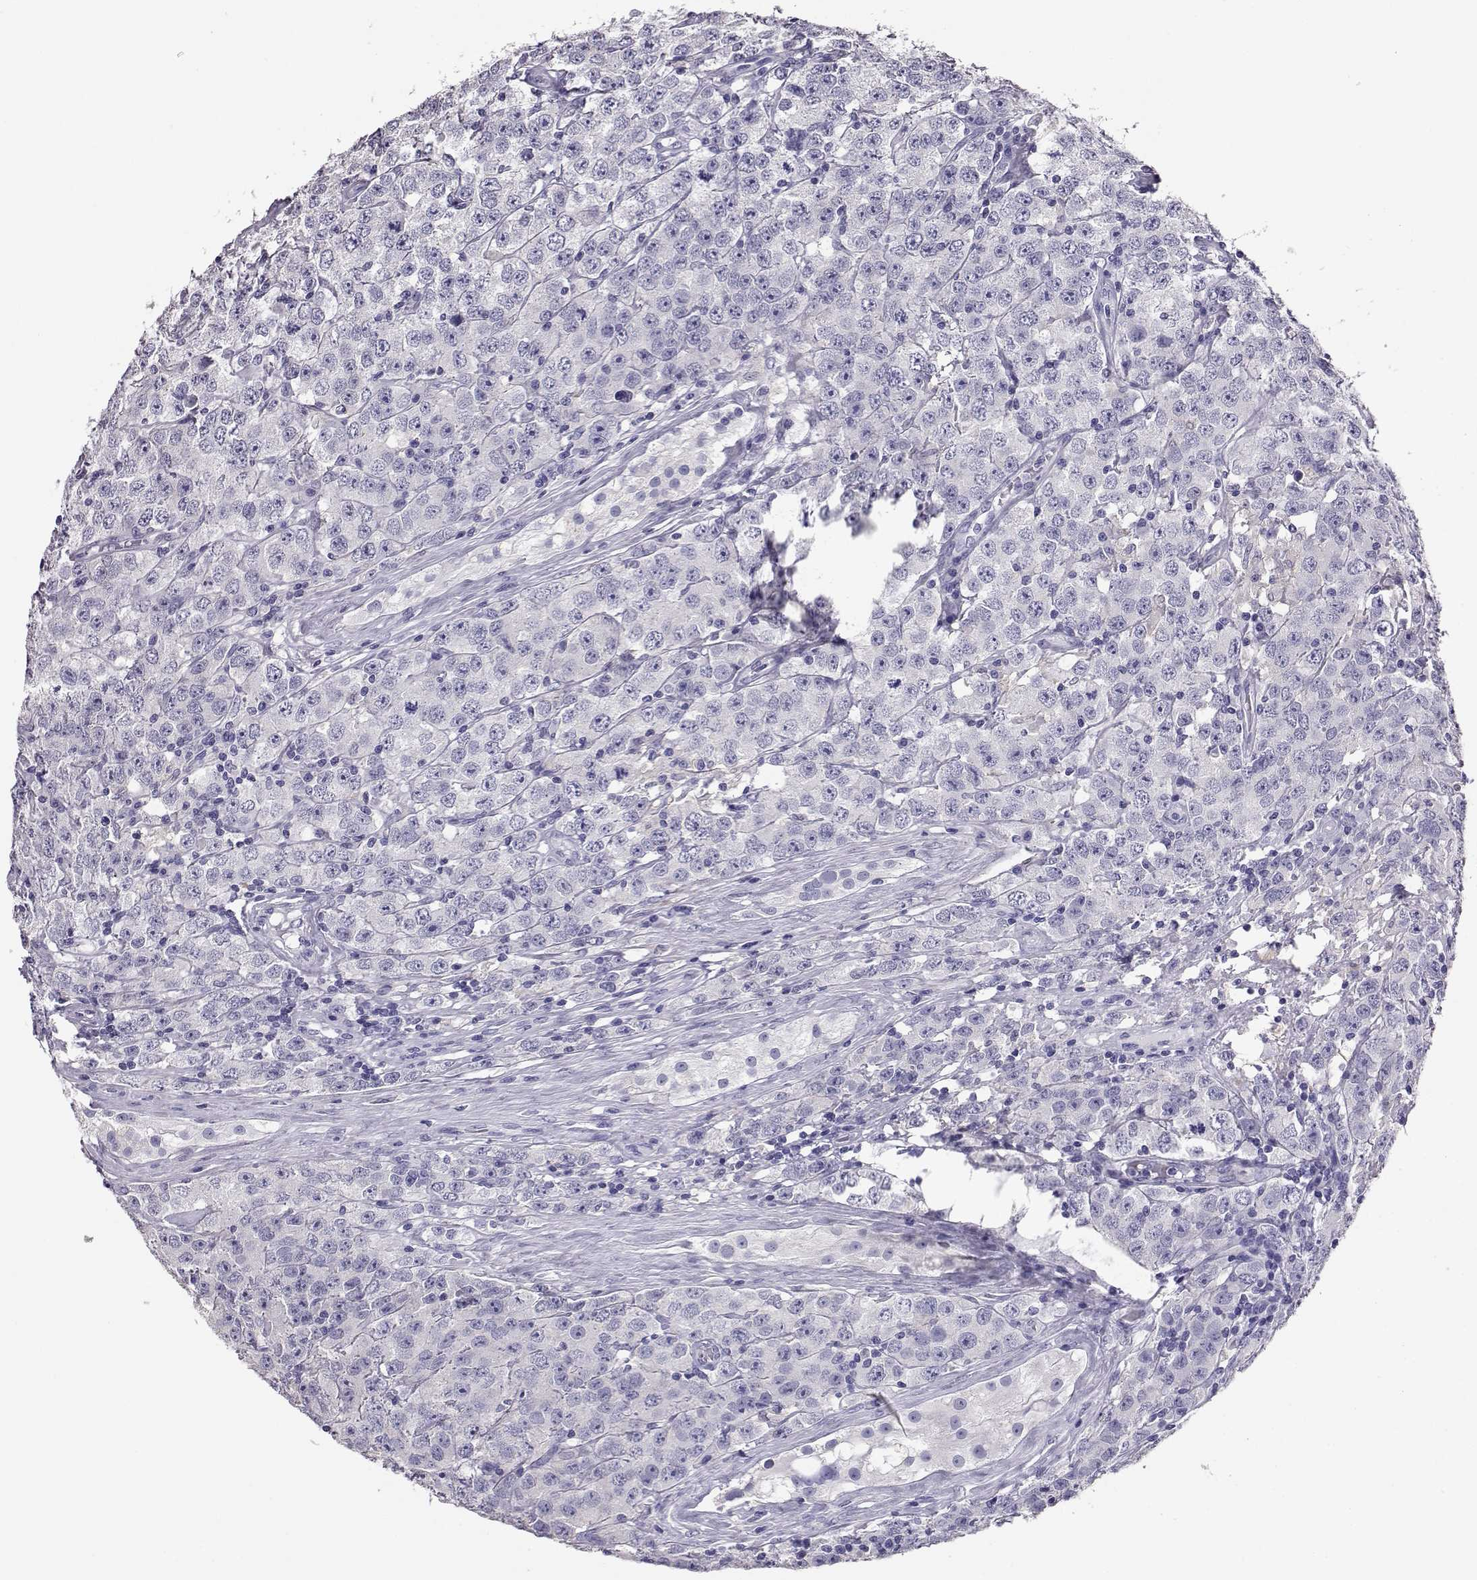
{"staining": {"intensity": "negative", "quantity": "none", "location": "none"}, "tissue": "testis cancer", "cell_type": "Tumor cells", "image_type": "cancer", "snomed": [{"axis": "morphology", "description": "Seminoma, NOS"}, {"axis": "topography", "description": "Testis"}], "caption": "Immunohistochemistry micrograph of testis seminoma stained for a protein (brown), which reveals no expression in tumor cells.", "gene": "AKR1B1", "patient": {"sex": "male", "age": 52}}